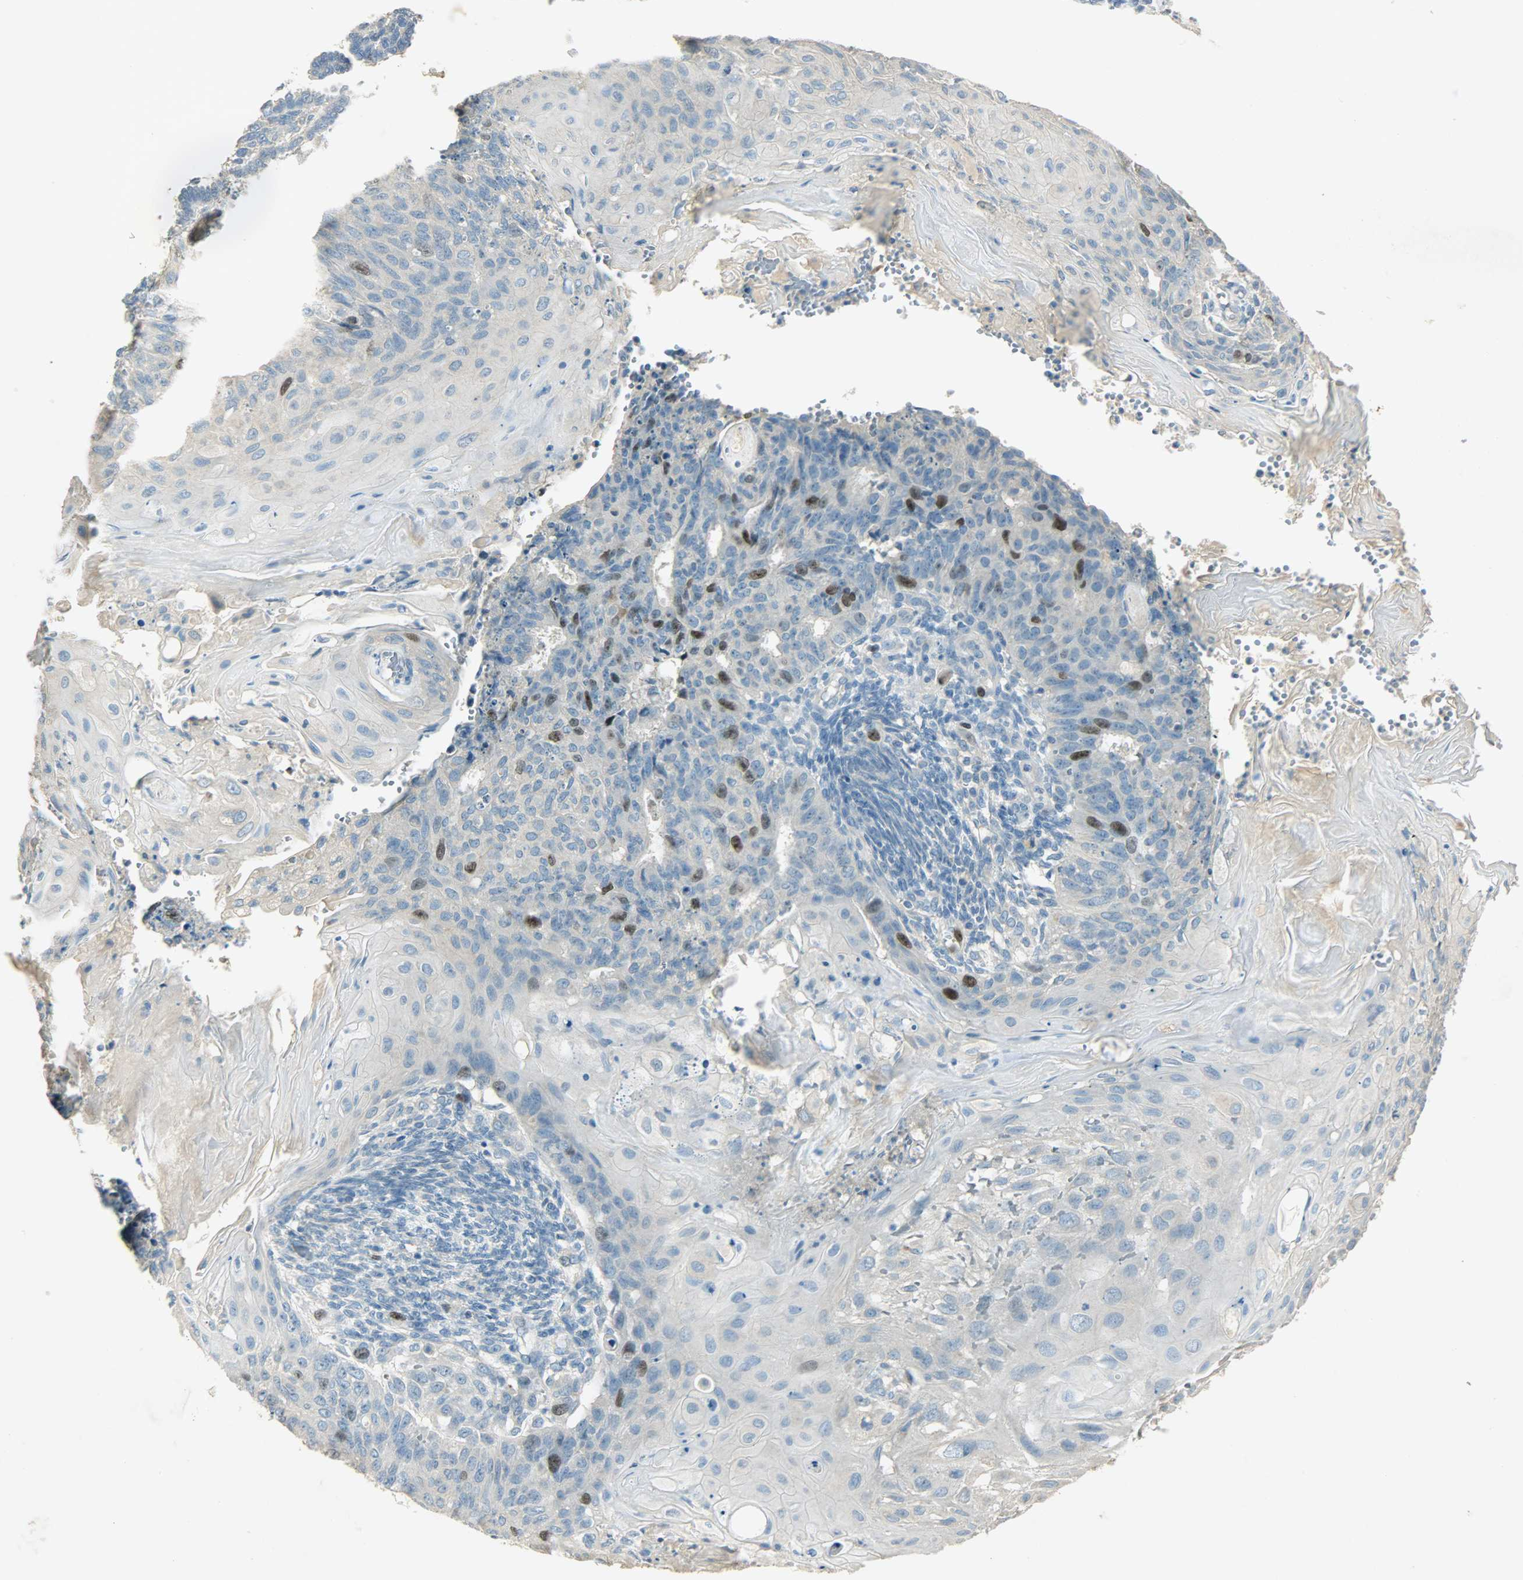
{"staining": {"intensity": "strong", "quantity": "<25%", "location": "cytoplasmic/membranous,nuclear"}, "tissue": "endometrial cancer", "cell_type": "Tumor cells", "image_type": "cancer", "snomed": [{"axis": "morphology", "description": "Neoplasm, malignant, NOS"}, {"axis": "topography", "description": "Endometrium"}], "caption": "Immunohistochemistry (IHC) photomicrograph of neoplastic tissue: human malignant neoplasm (endometrial) stained using immunohistochemistry exhibits medium levels of strong protein expression localized specifically in the cytoplasmic/membranous and nuclear of tumor cells, appearing as a cytoplasmic/membranous and nuclear brown color.", "gene": "TPX2", "patient": {"sex": "female", "age": 74}}